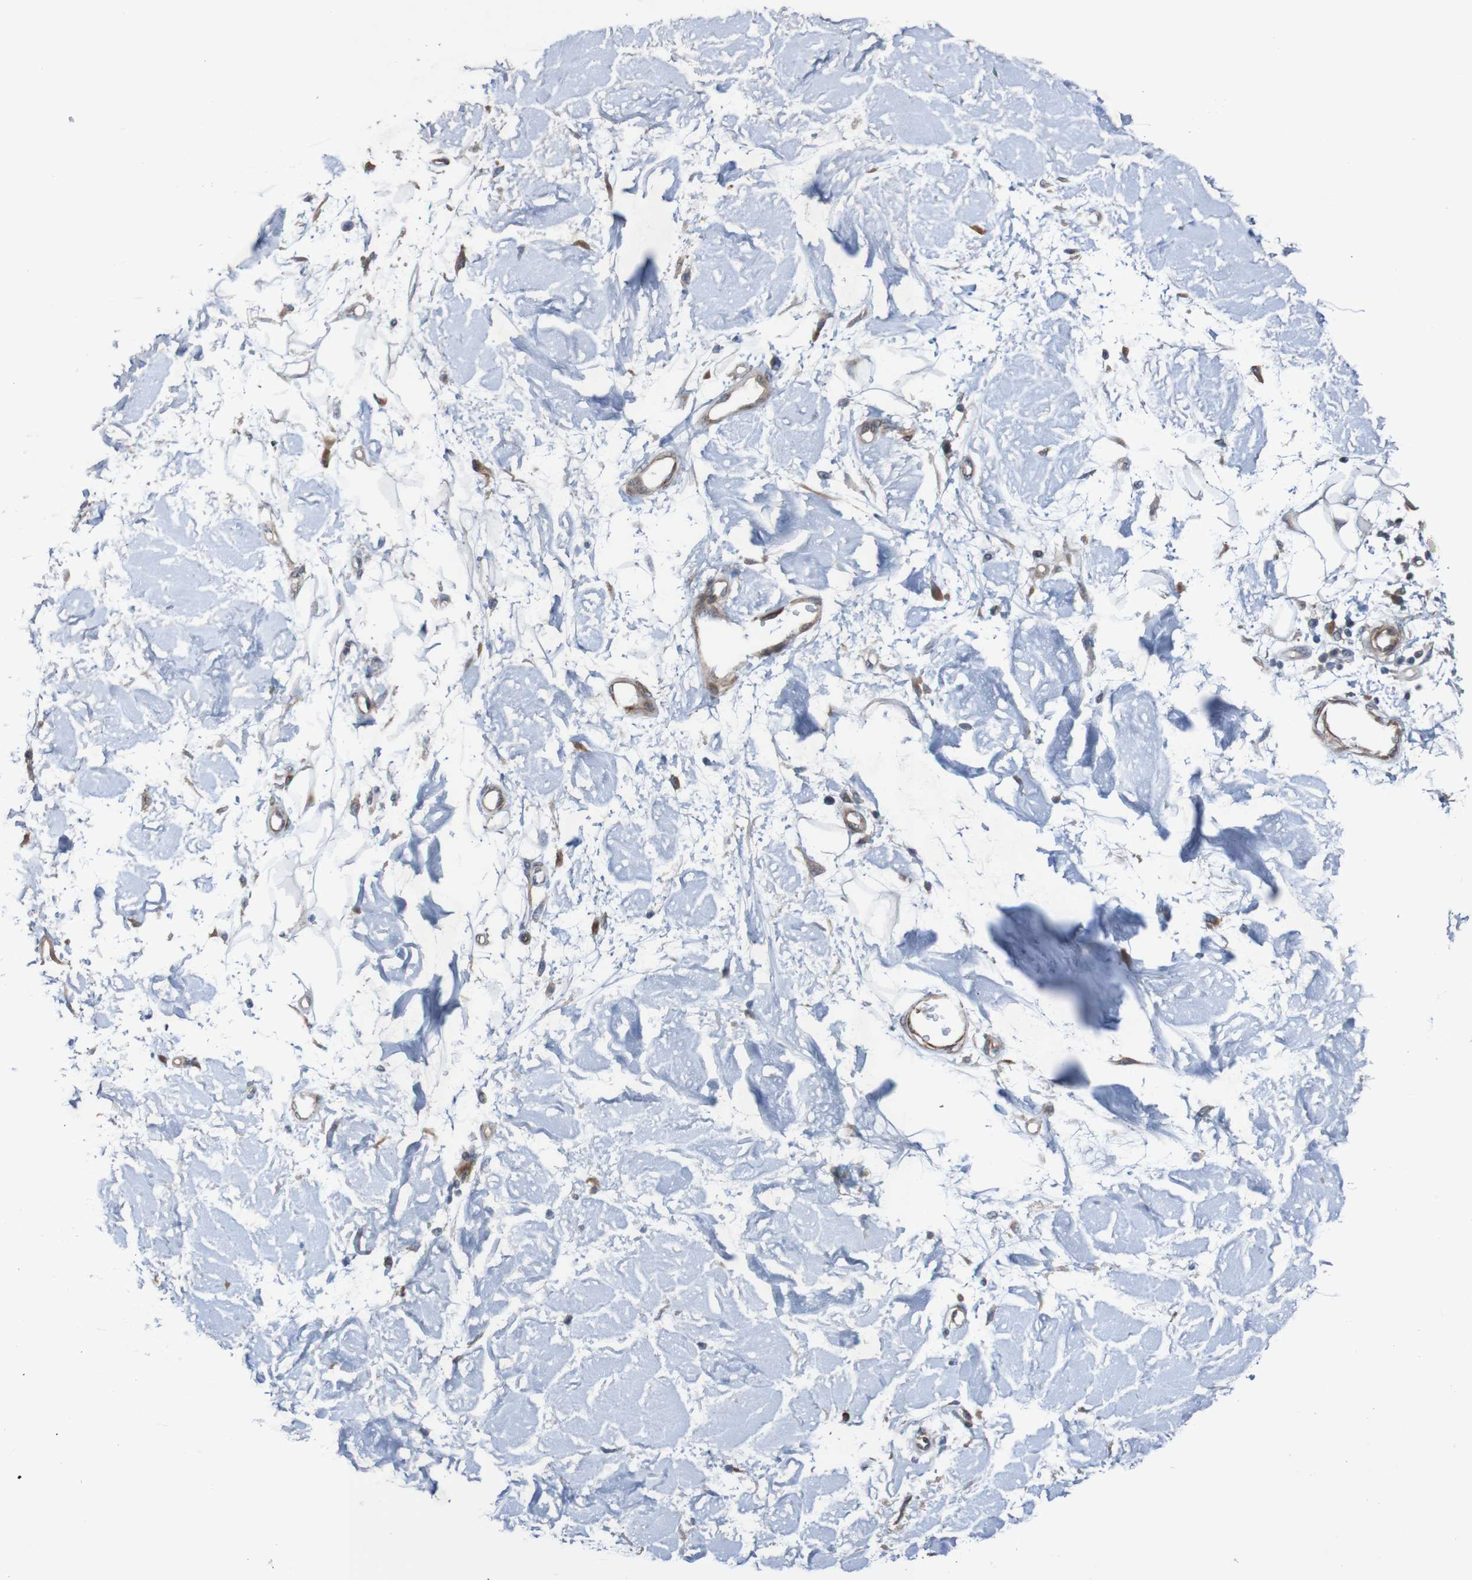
{"staining": {"intensity": "negative", "quantity": "none", "location": "none"}, "tissue": "adipose tissue", "cell_type": "Adipocytes", "image_type": "normal", "snomed": [{"axis": "morphology", "description": "Squamous cell carcinoma, NOS"}, {"axis": "topography", "description": "Skin"}], "caption": "Normal adipose tissue was stained to show a protein in brown. There is no significant positivity in adipocytes.", "gene": "ST8SIA6", "patient": {"sex": "male", "age": 83}}